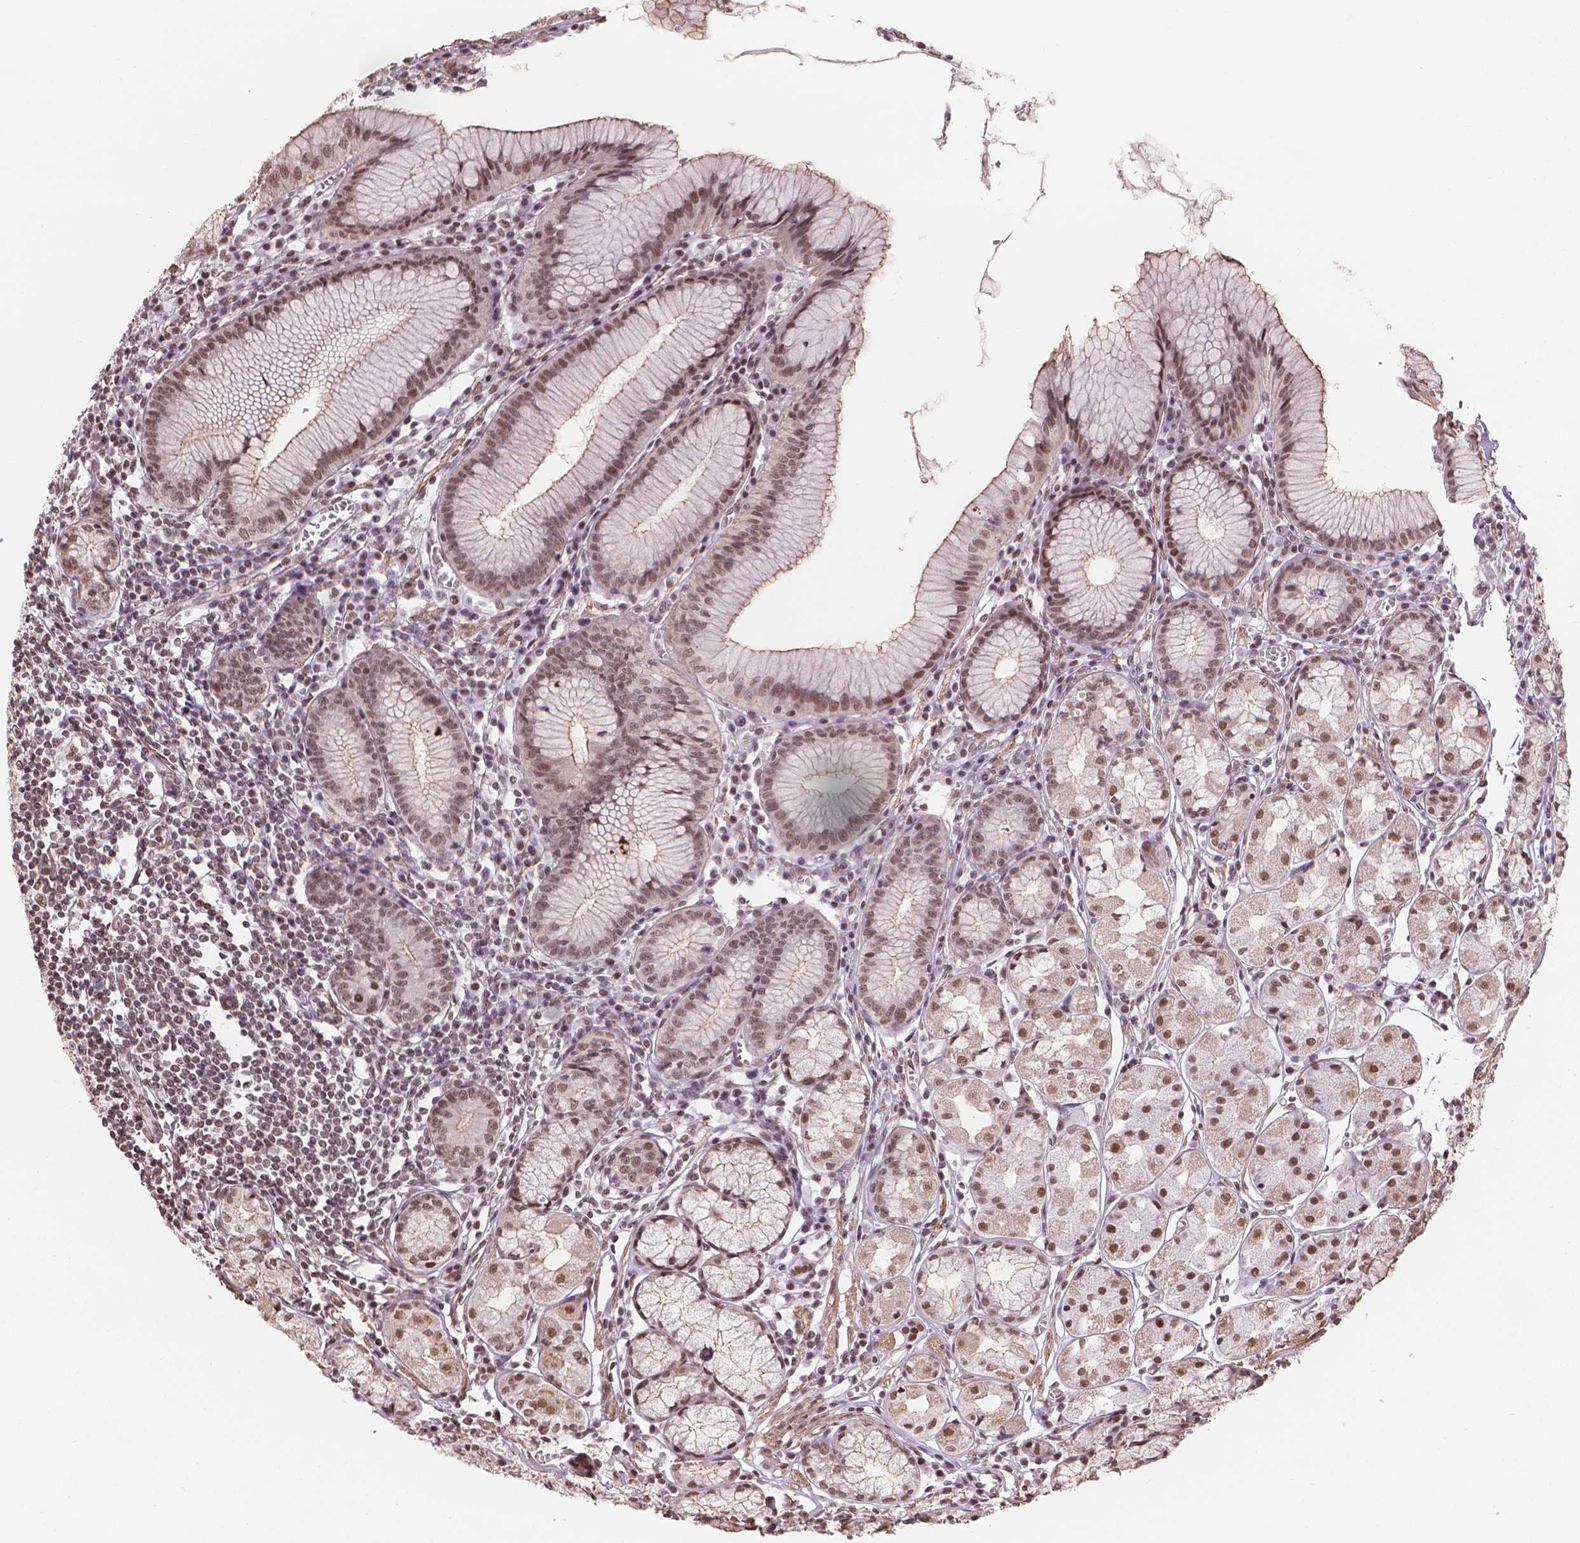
{"staining": {"intensity": "moderate", "quantity": ">75%", "location": "cytoplasmic/membranous,nuclear"}, "tissue": "stomach", "cell_type": "Glandular cells", "image_type": "normal", "snomed": [{"axis": "morphology", "description": "Normal tissue, NOS"}, {"axis": "topography", "description": "Stomach"}], "caption": "Moderate cytoplasmic/membranous,nuclear protein expression is present in approximately >75% of glandular cells in stomach. (DAB = brown stain, brightfield microscopy at high magnification).", "gene": "HOXD4", "patient": {"sex": "male", "age": 55}}